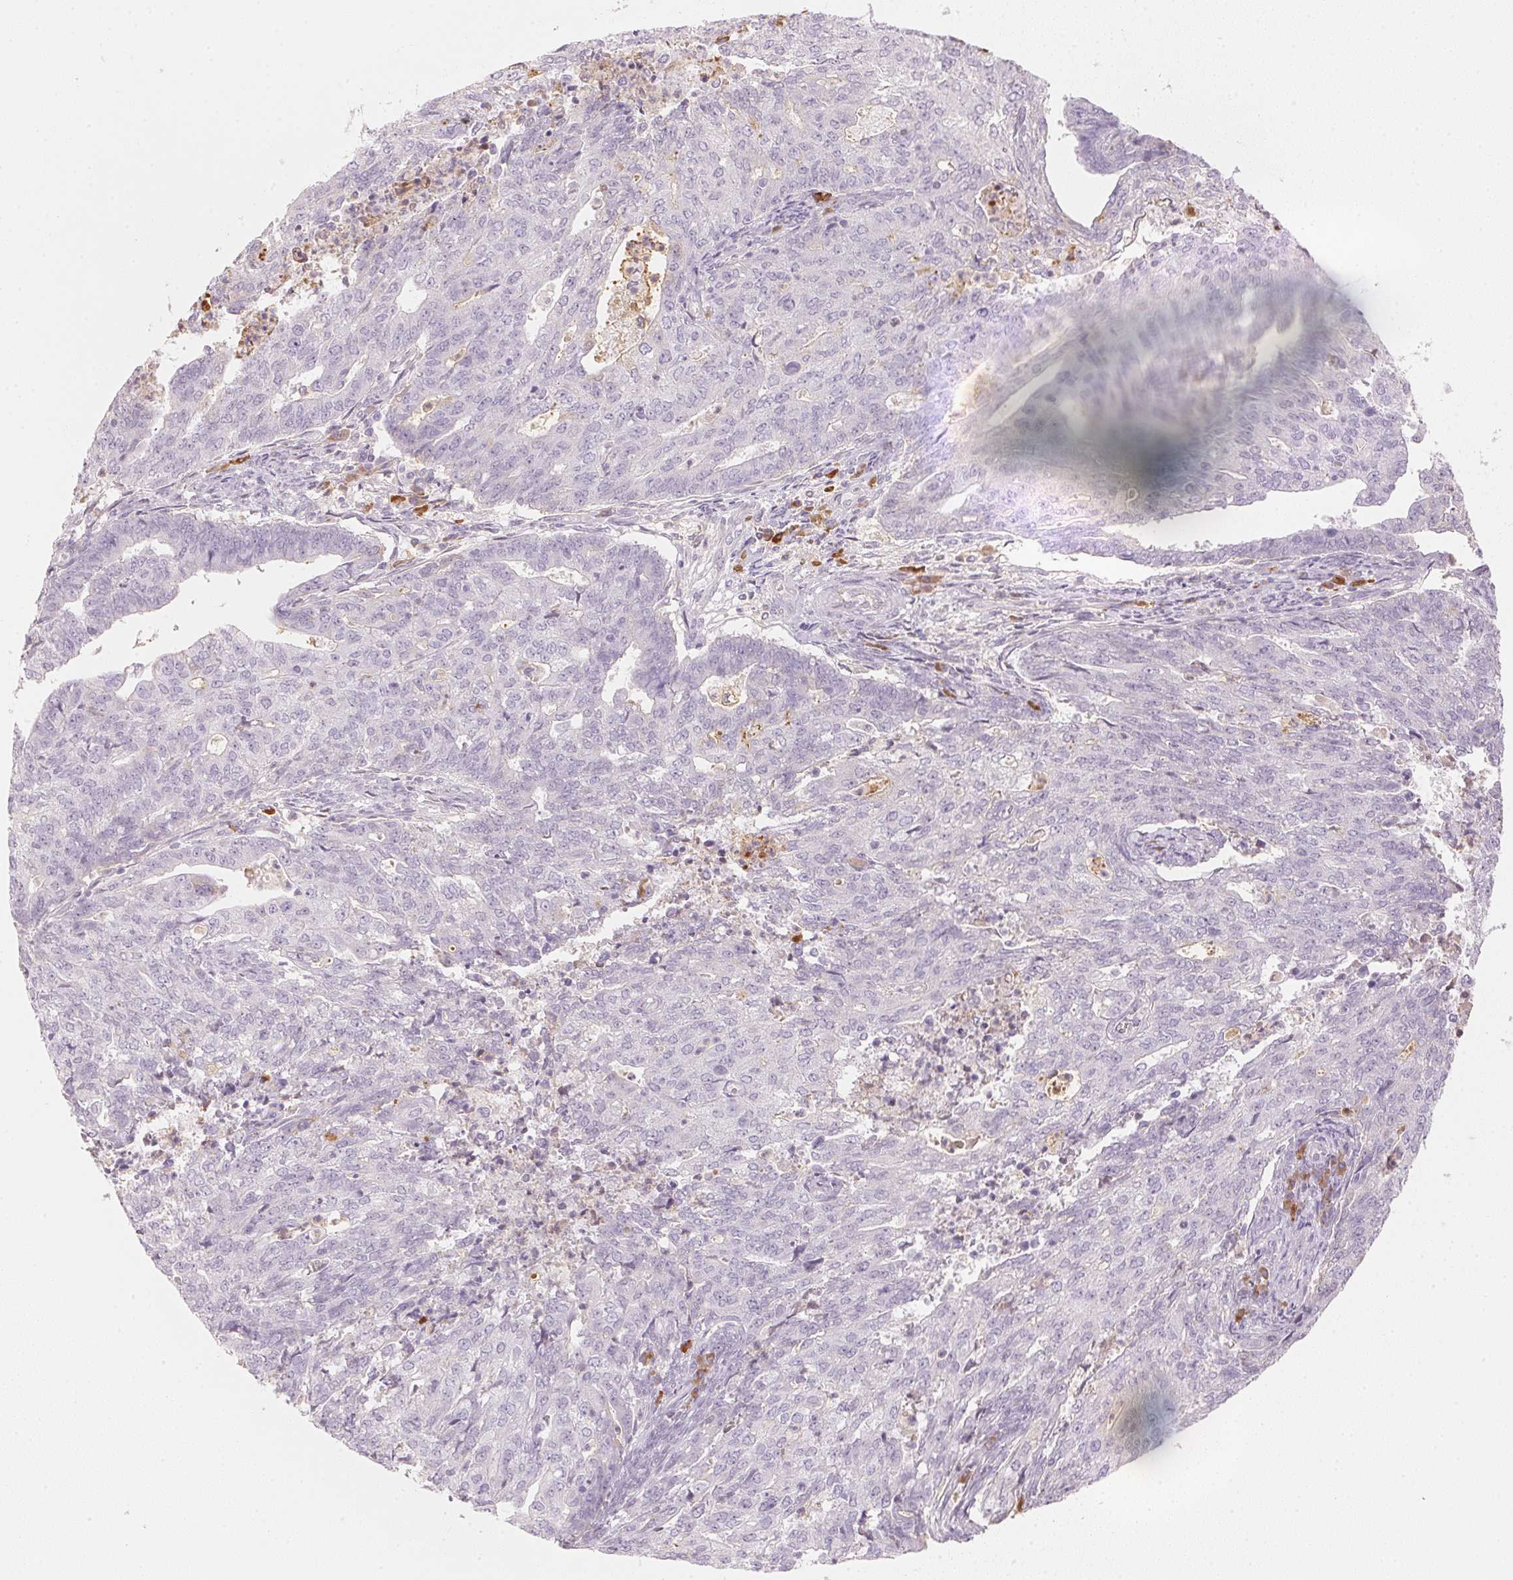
{"staining": {"intensity": "negative", "quantity": "none", "location": "none"}, "tissue": "endometrial cancer", "cell_type": "Tumor cells", "image_type": "cancer", "snomed": [{"axis": "morphology", "description": "Adenocarcinoma, NOS"}, {"axis": "topography", "description": "Endometrium"}], "caption": "This is an immunohistochemistry (IHC) image of endometrial cancer. There is no positivity in tumor cells.", "gene": "RMDN2", "patient": {"sex": "female", "age": 82}}